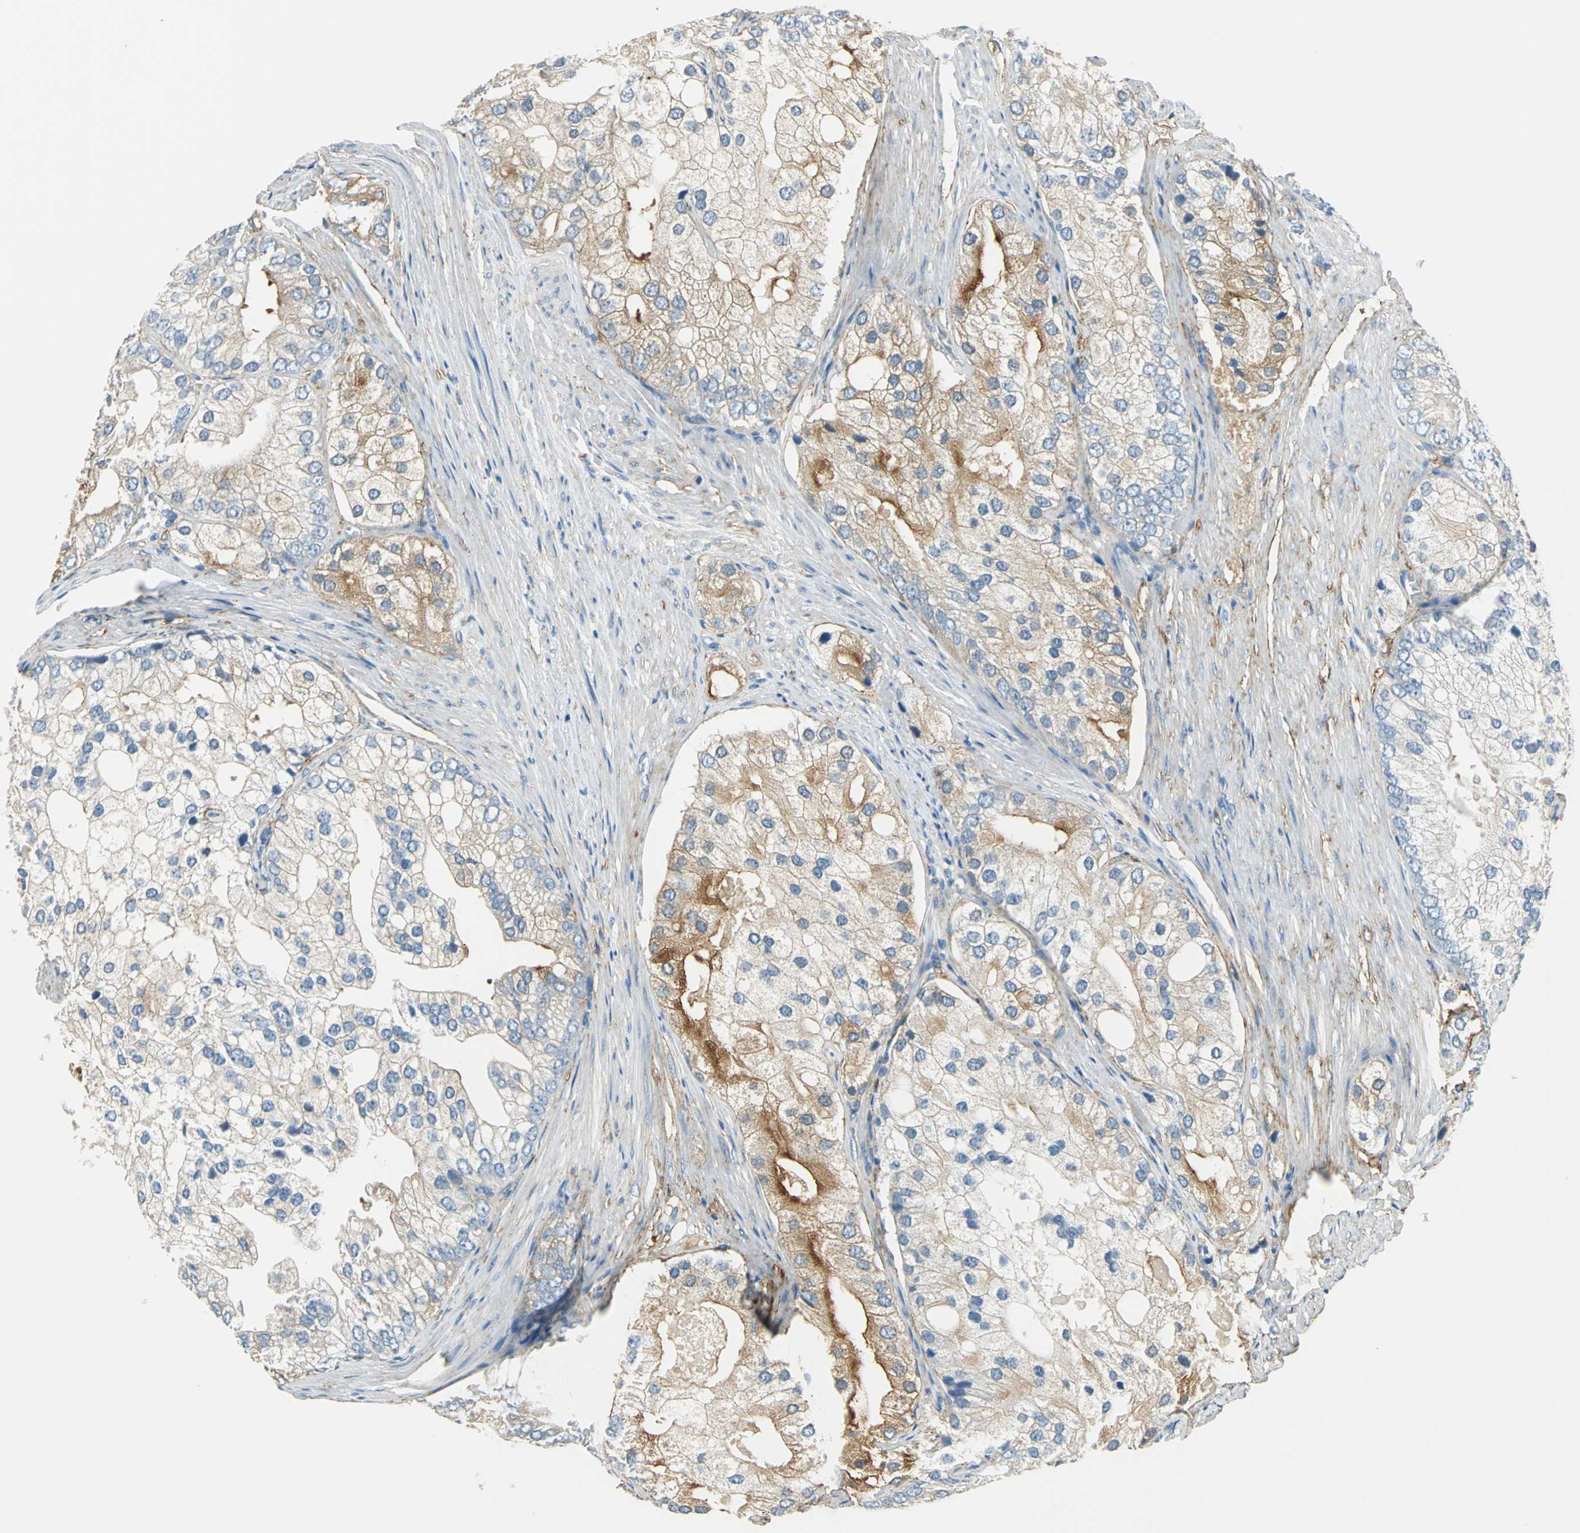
{"staining": {"intensity": "moderate", "quantity": "25%-75%", "location": "cytoplasmic/membranous"}, "tissue": "prostate cancer", "cell_type": "Tumor cells", "image_type": "cancer", "snomed": [{"axis": "morphology", "description": "Adenocarcinoma, Low grade"}, {"axis": "topography", "description": "Prostate"}], "caption": "Protein expression by IHC exhibits moderate cytoplasmic/membranous staining in about 25%-75% of tumor cells in prostate cancer (adenocarcinoma (low-grade)). The protein is shown in brown color, while the nuclei are stained blue.", "gene": "AKAP12", "patient": {"sex": "male", "age": 69}}